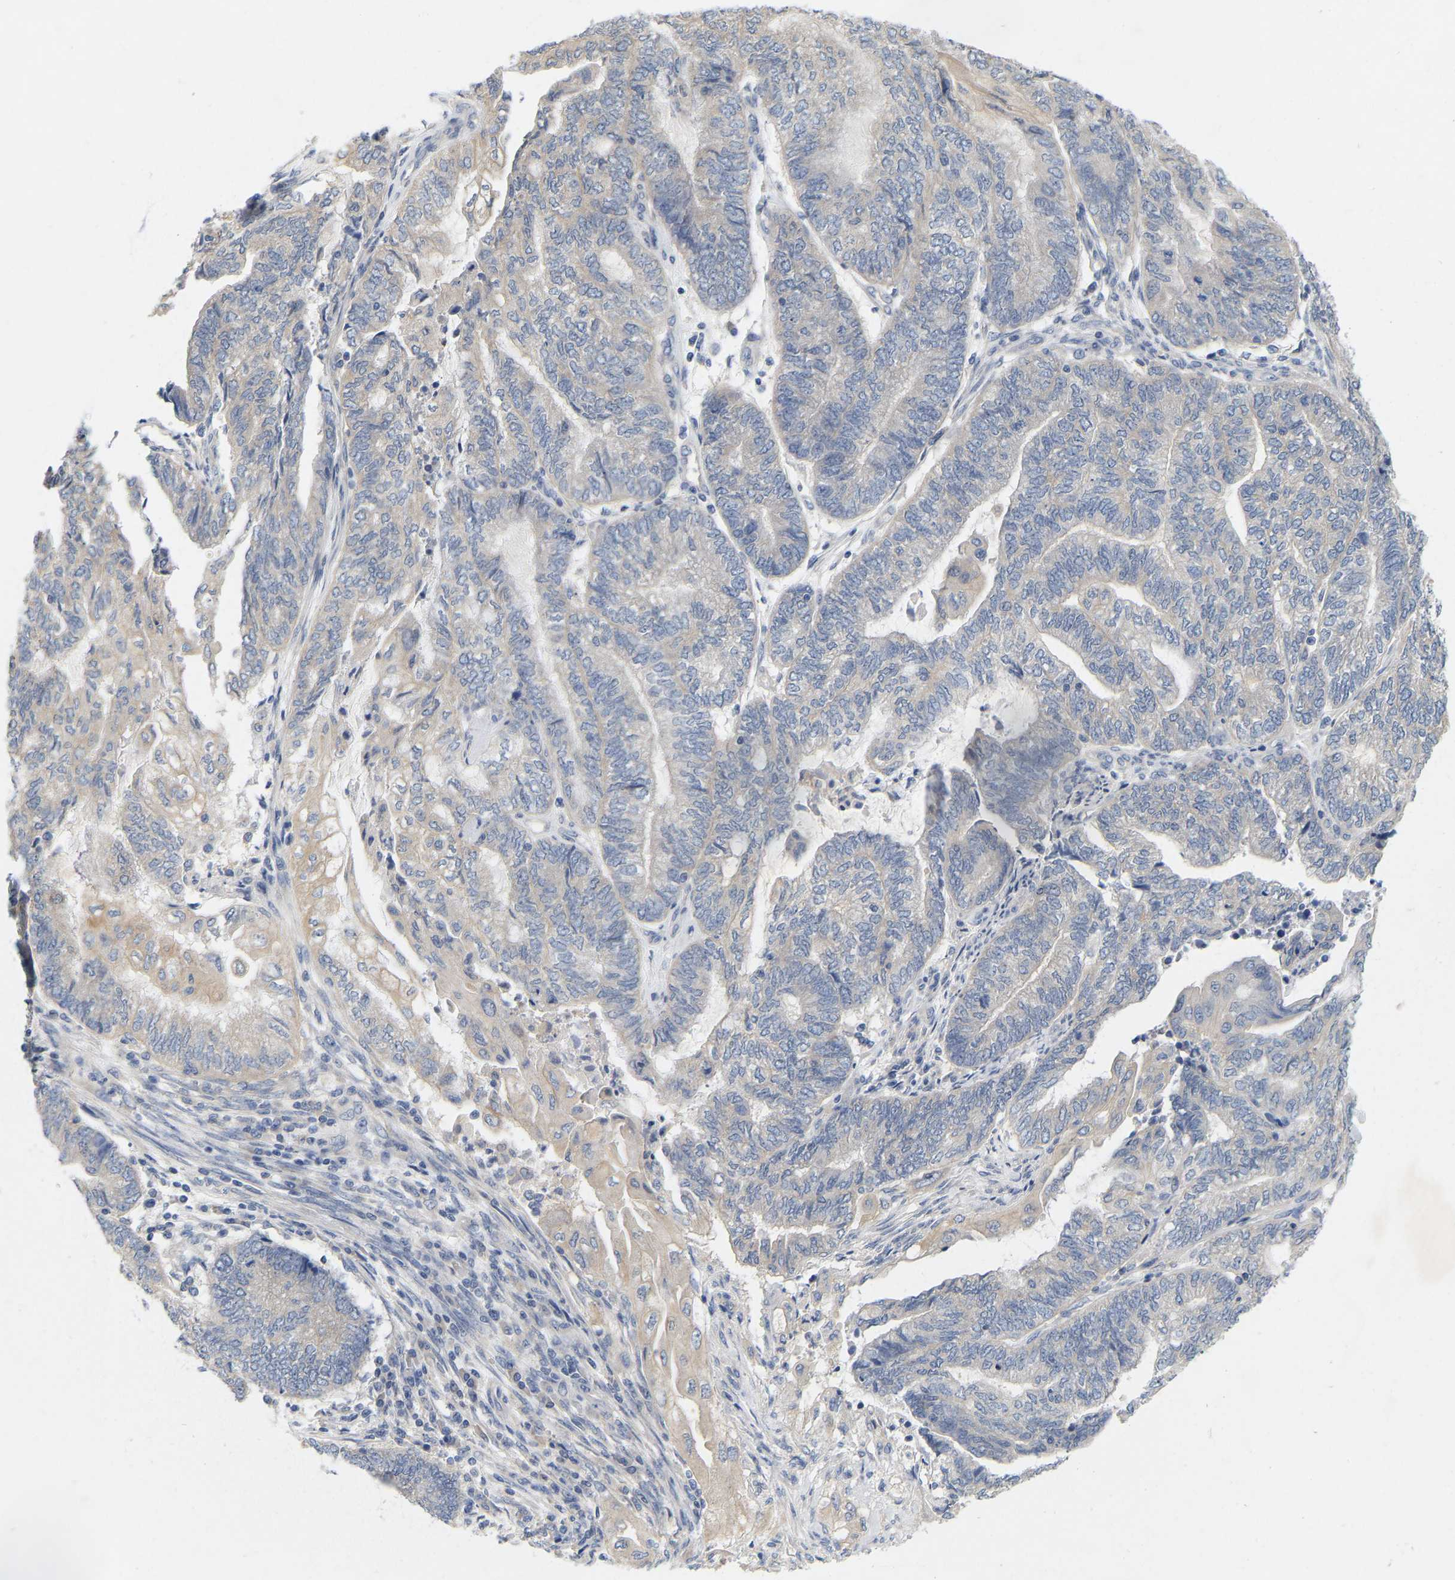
{"staining": {"intensity": "negative", "quantity": "none", "location": "none"}, "tissue": "endometrial cancer", "cell_type": "Tumor cells", "image_type": "cancer", "snomed": [{"axis": "morphology", "description": "Adenocarcinoma, NOS"}, {"axis": "topography", "description": "Uterus"}, {"axis": "topography", "description": "Endometrium"}], "caption": "IHC photomicrograph of human endometrial cancer stained for a protein (brown), which displays no staining in tumor cells.", "gene": "WIPI2", "patient": {"sex": "female", "age": 70}}